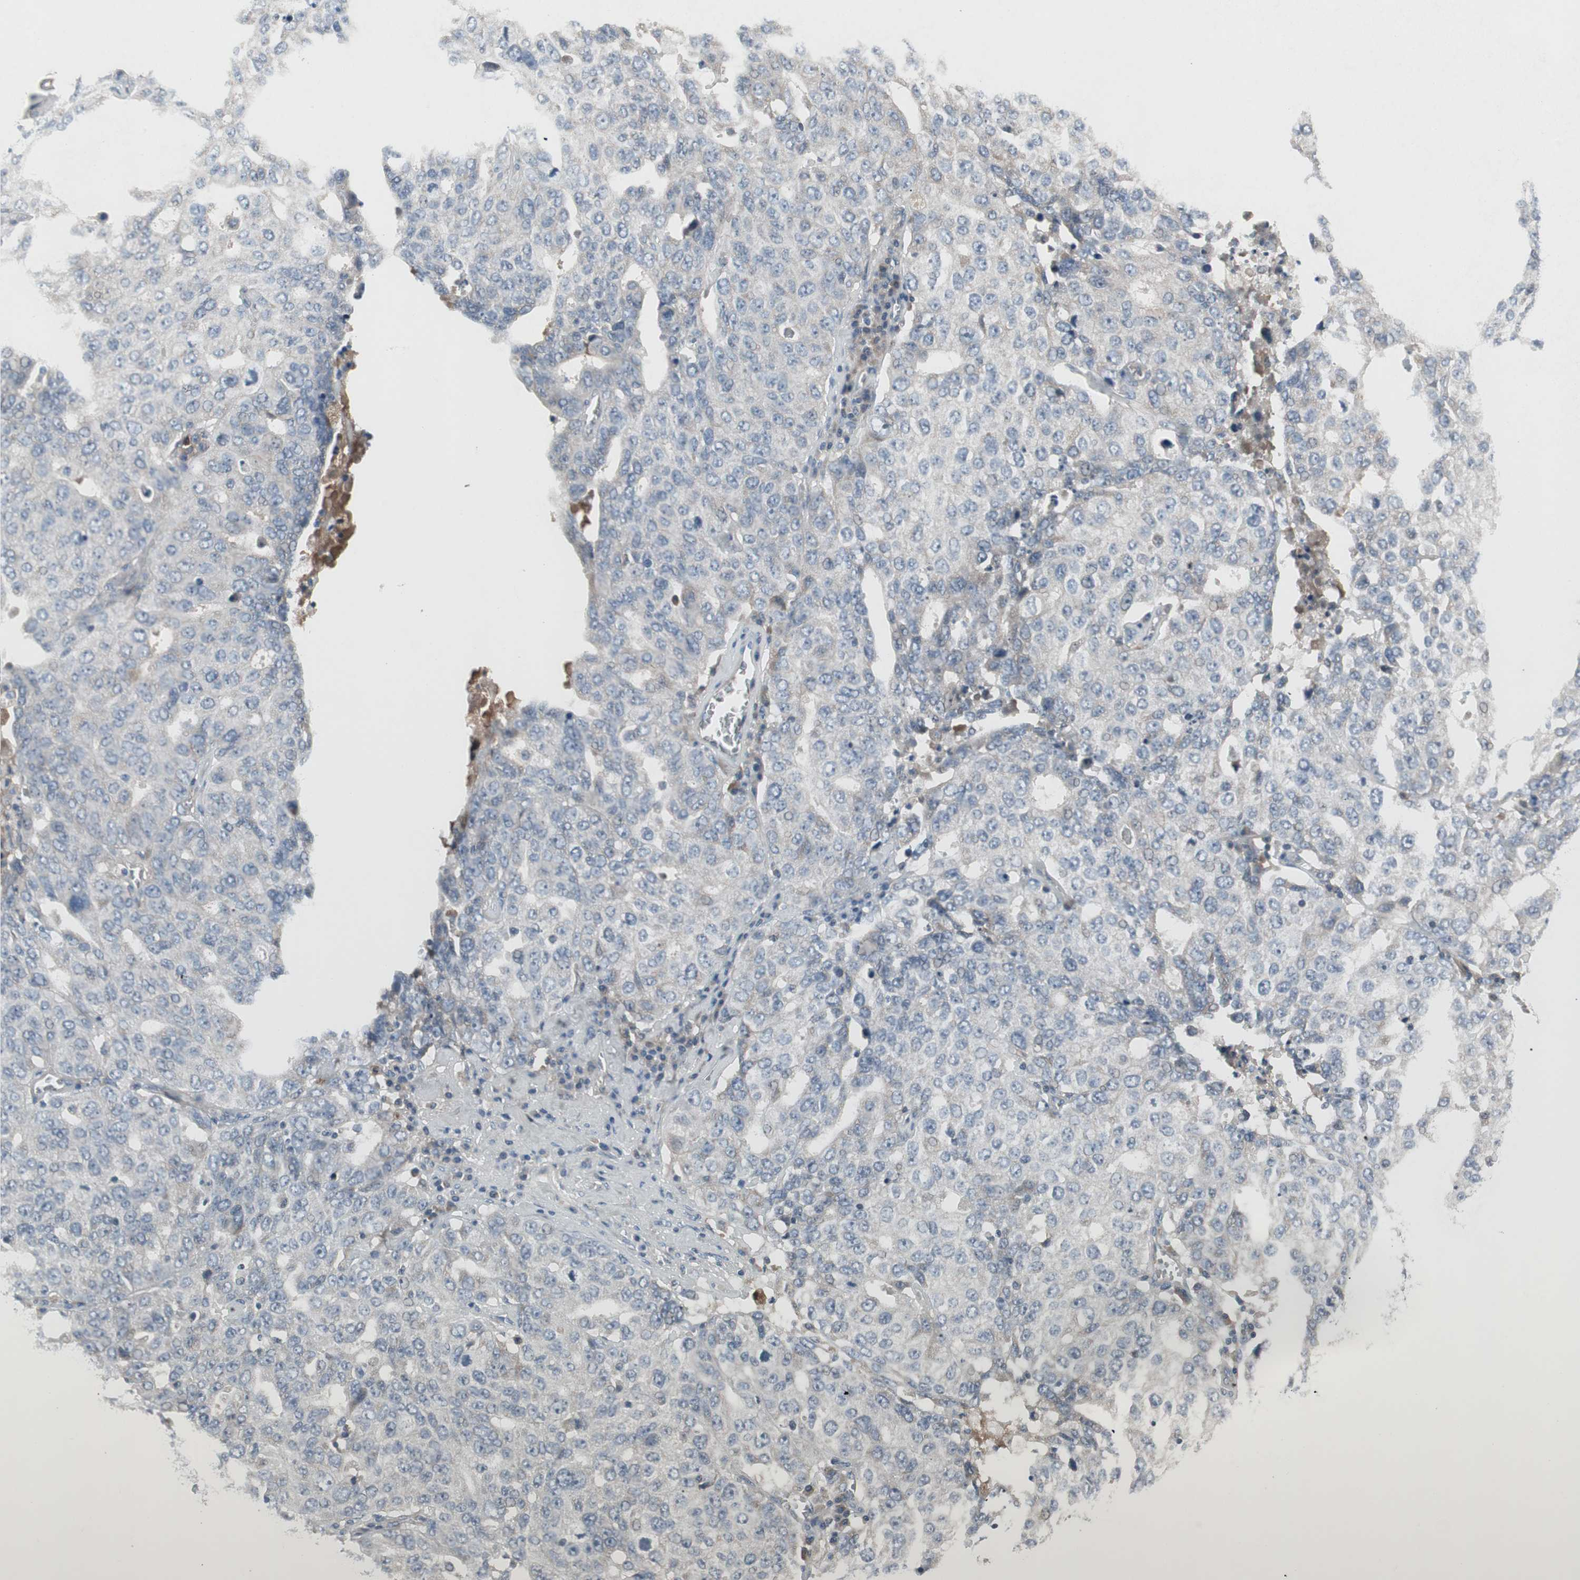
{"staining": {"intensity": "negative", "quantity": "none", "location": "none"}, "tissue": "ovarian cancer", "cell_type": "Tumor cells", "image_type": "cancer", "snomed": [{"axis": "morphology", "description": "Carcinoma, endometroid"}, {"axis": "topography", "description": "Ovary"}], "caption": "High power microscopy histopathology image of an immunohistochemistry (IHC) micrograph of endometroid carcinoma (ovarian), revealing no significant positivity in tumor cells.", "gene": "PIGR", "patient": {"sex": "female", "age": 62}}